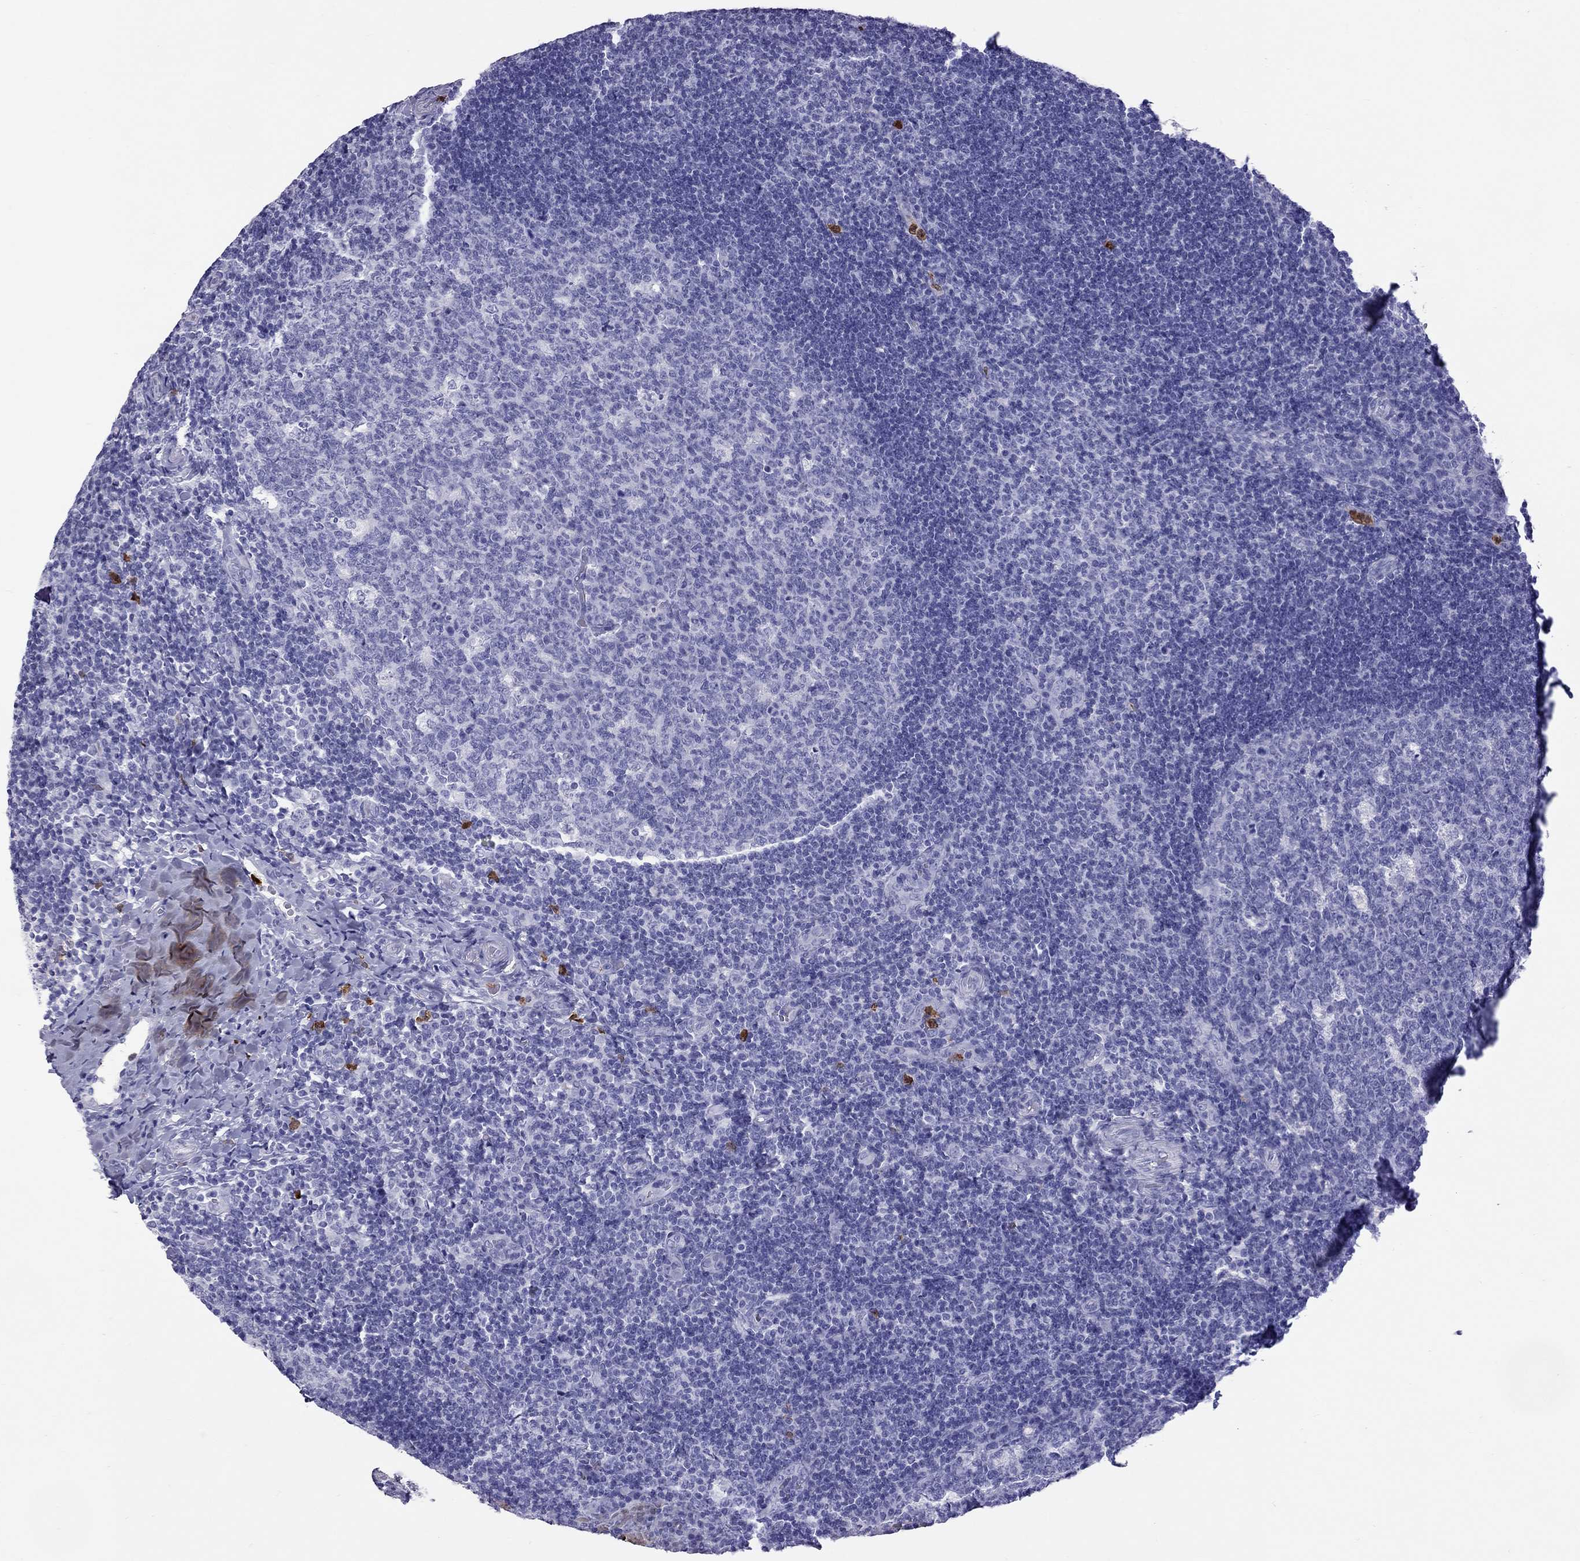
{"staining": {"intensity": "negative", "quantity": "none", "location": "none"}, "tissue": "tonsil", "cell_type": "Germinal center cells", "image_type": "normal", "snomed": [{"axis": "morphology", "description": "Normal tissue, NOS"}, {"axis": "topography", "description": "Tonsil"}], "caption": "The micrograph reveals no significant positivity in germinal center cells of tonsil.", "gene": "SLAMF1", "patient": {"sex": "male", "age": 17}}